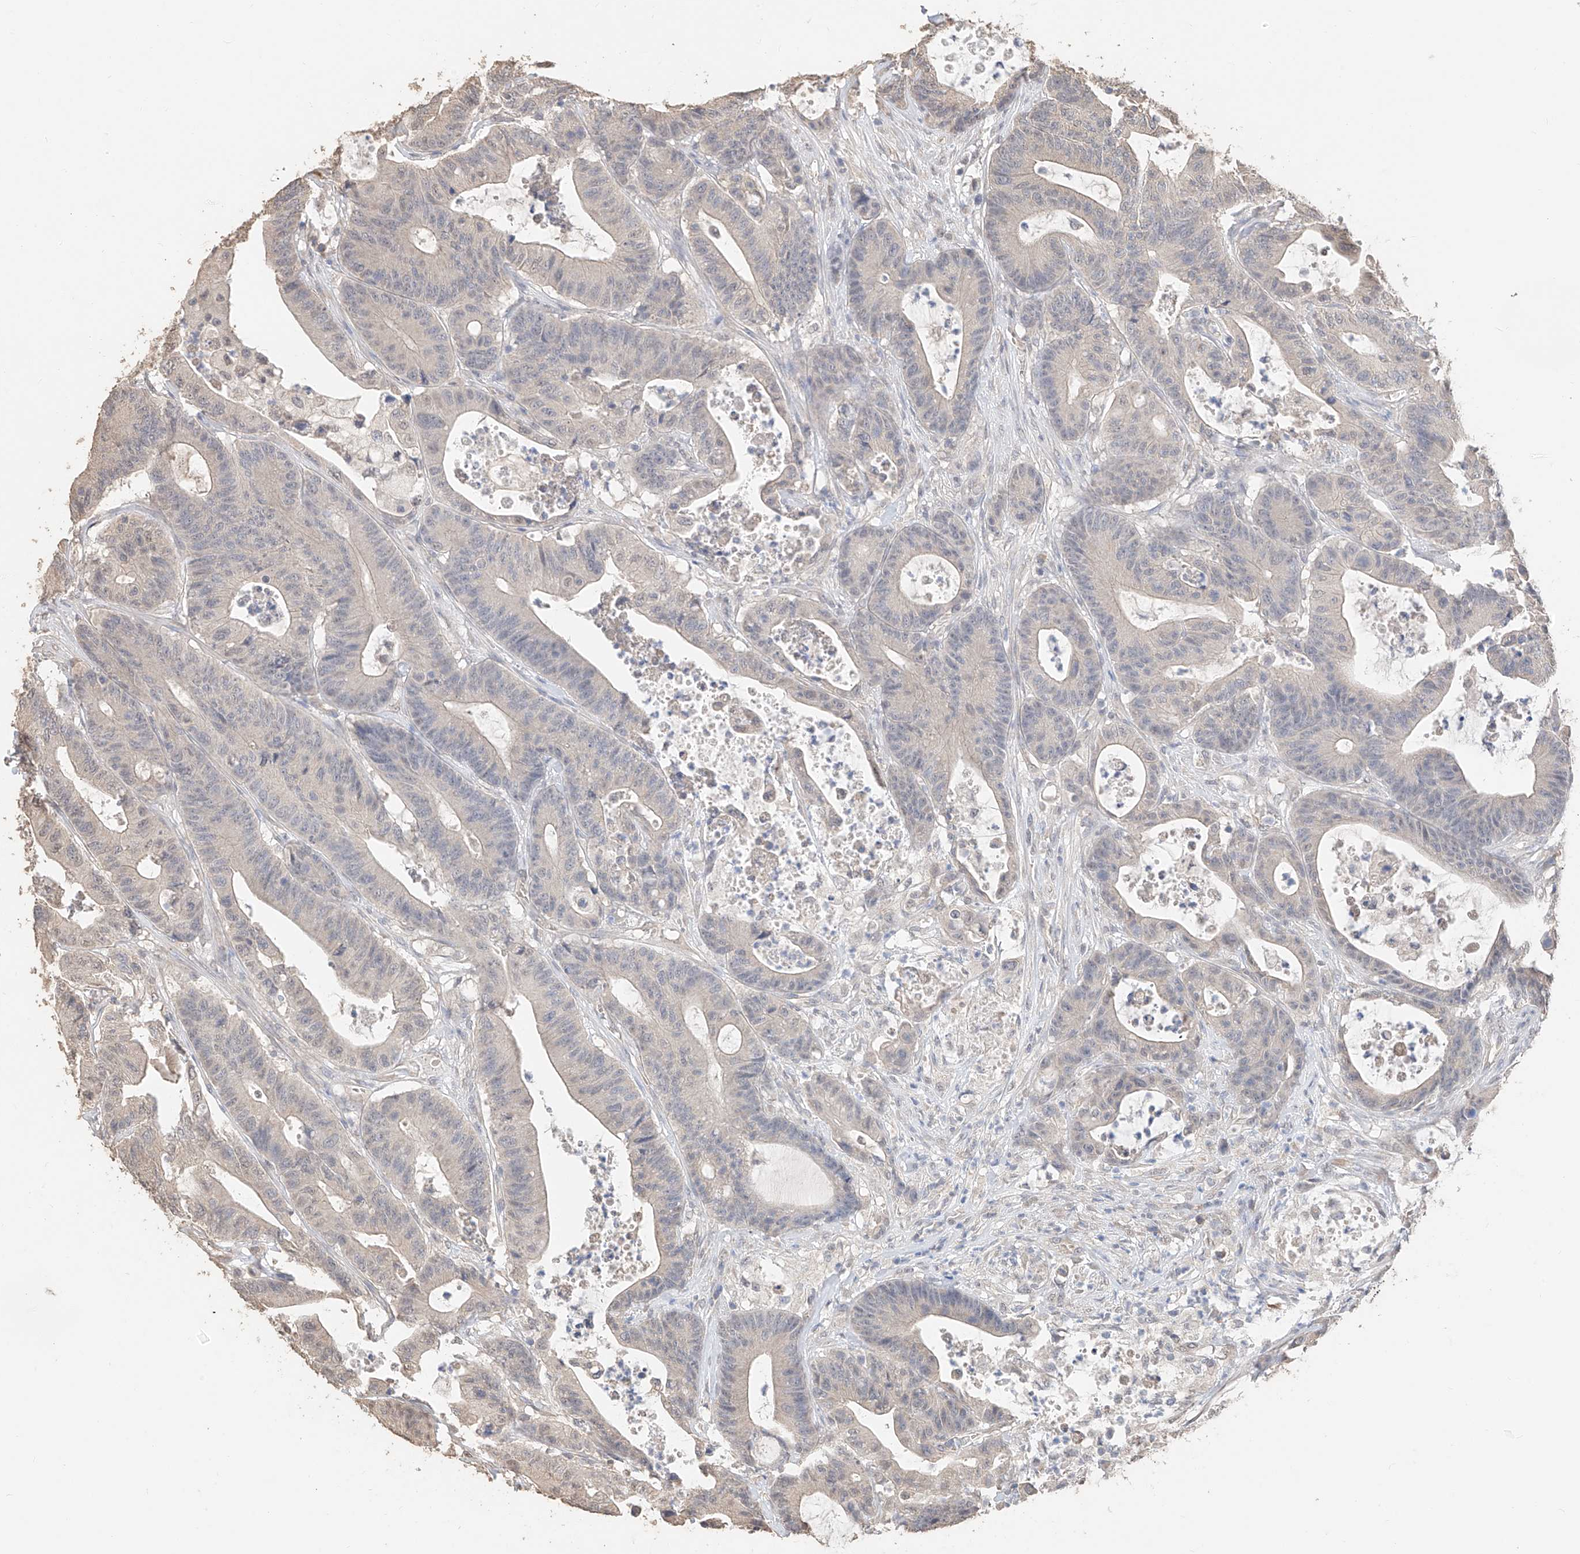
{"staining": {"intensity": "negative", "quantity": "none", "location": "none"}, "tissue": "colorectal cancer", "cell_type": "Tumor cells", "image_type": "cancer", "snomed": [{"axis": "morphology", "description": "Adenocarcinoma, NOS"}, {"axis": "topography", "description": "Colon"}], "caption": "The histopathology image reveals no staining of tumor cells in colorectal adenocarcinoma.", "gene": "IL22RA2", "patient": {"sex": "female", "age": 84}}